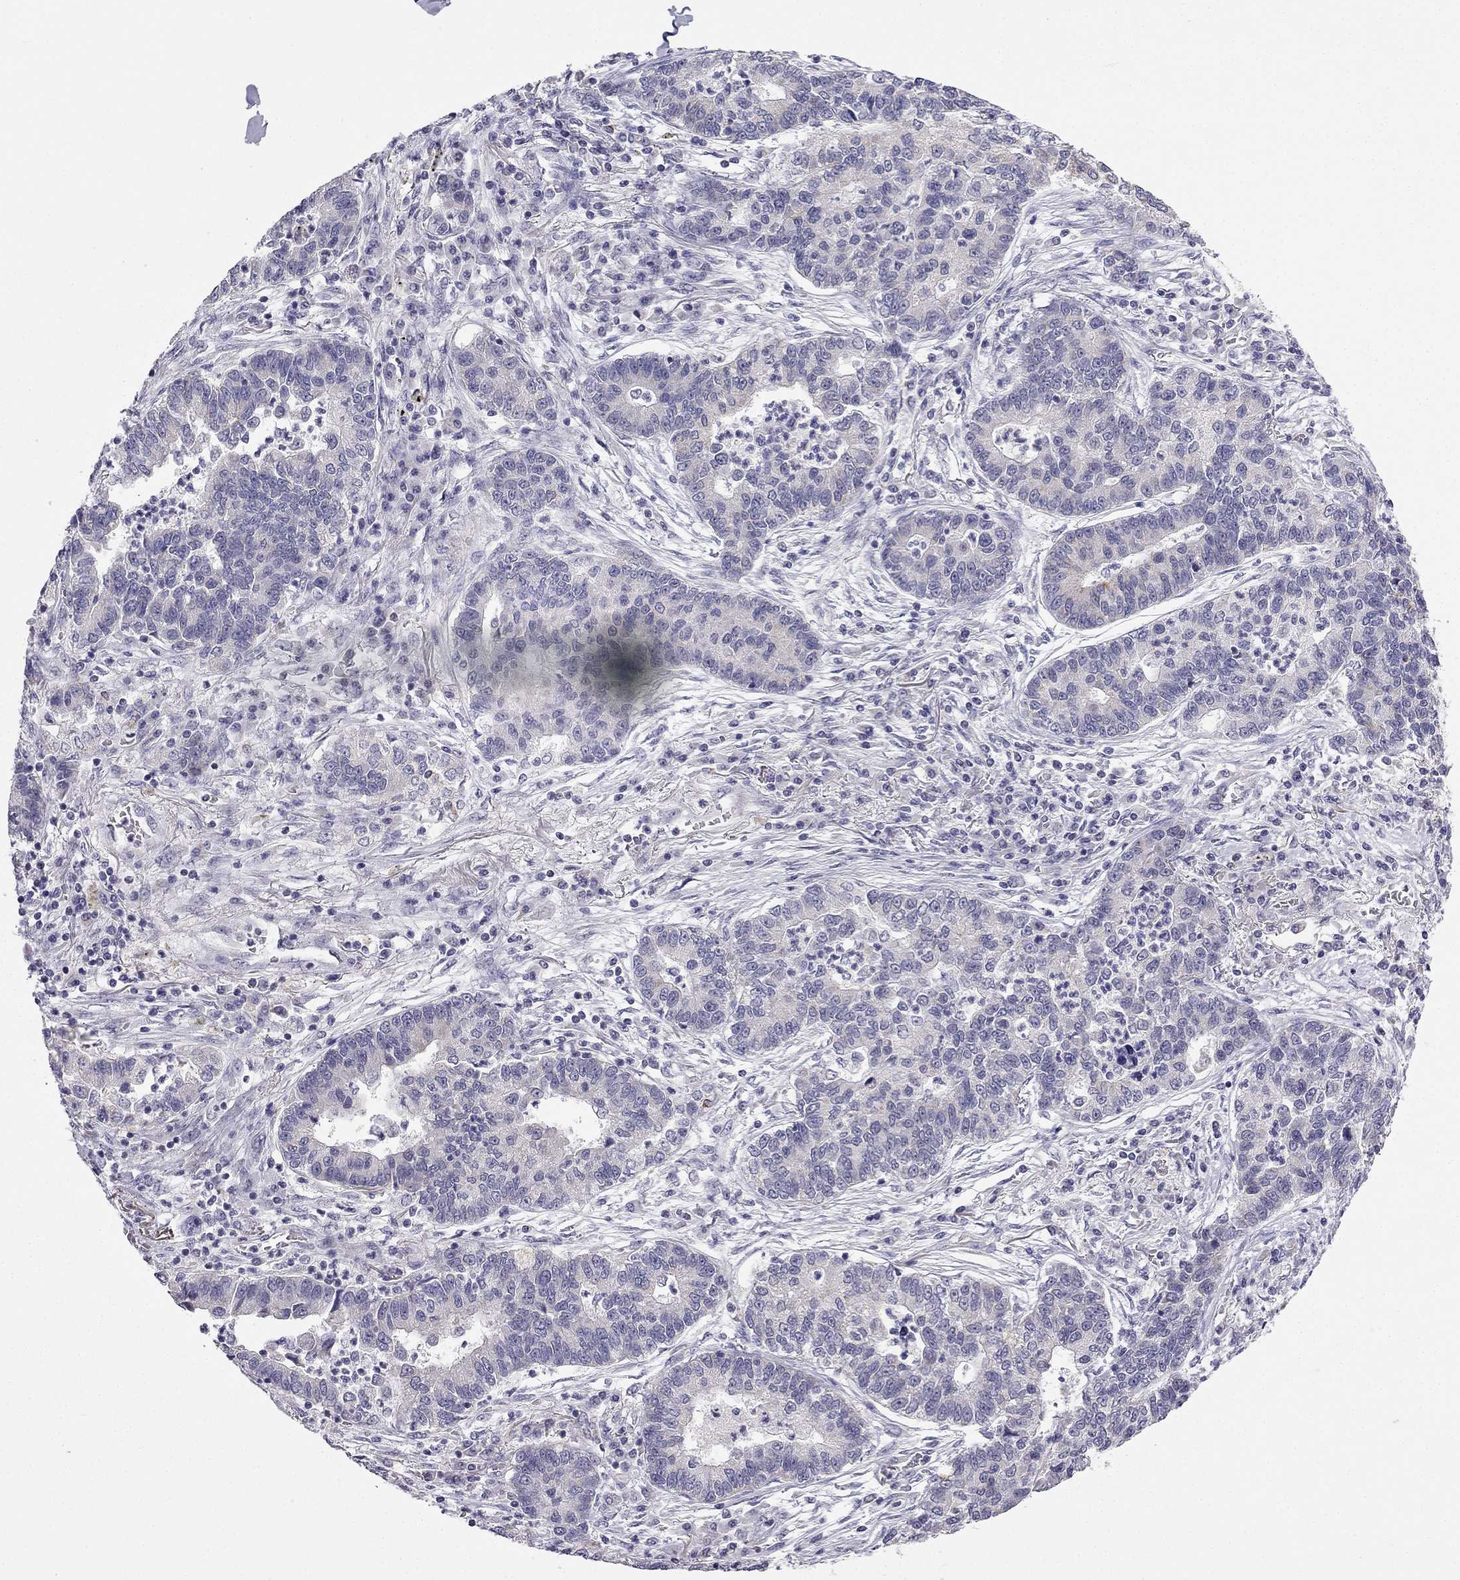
{"staining": {"intensity": "negative", "quantity": "none", "location": "none"}, "tissue": "lung cancer", "cell_type": "Tumor cells", "image_type": "cancer", "snomed": [{"axis": "morphology", "description": "Adenocarcinoma, NOS"}, {"axis": "topography", "description": "Lung"}], "caption": "Tumor cells show no significant protein staining in lung cancer (adenocarcinoma). The staining is performed using DAB (3,3'-diaminobenzidine) brown chromogen with nuclei counter-stained in using hematoxylin.", "gene": "C5orf49", "patient": {"sex": "female", "age": 57}}